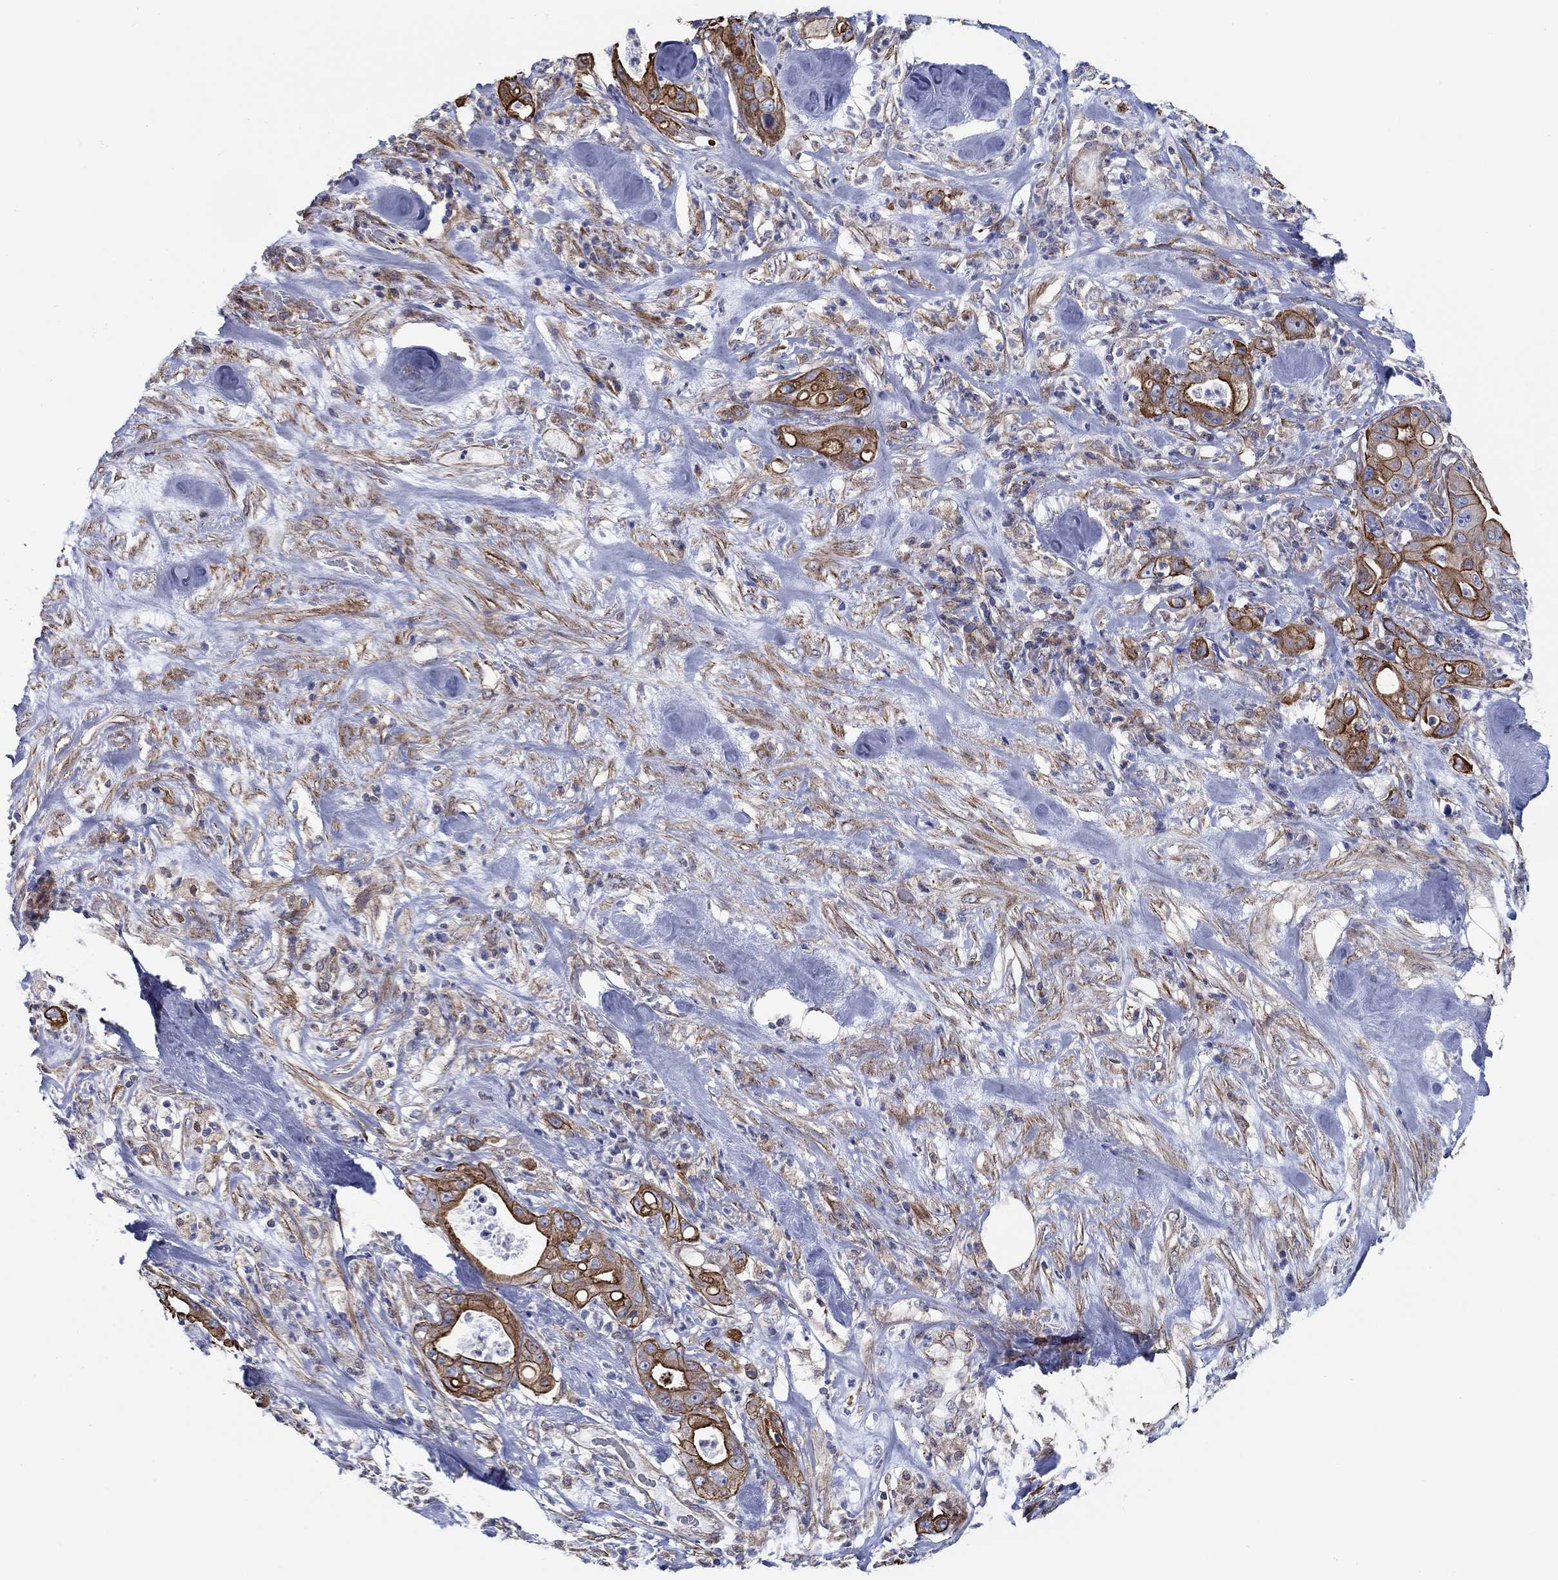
{"staining": {"intensity": "strong", "quantity": ">75%", "location": "cytoplasmic/membranous"}, "tissue": "pancreatic cancer", "cell_type": "Tumor cells", "image_type": "cancer", "snomed": [{"axis": "morphology", "description": "Adenocarcinoma, NOS"}, {"axis": "topography", "description": "Pancreas"}], "caption": "DAB immunohistochemical staining of pancreatic cancer (adenocarcinoma) displays strong cytoplasmic/membranous protein staining in about >75% of tumor cells.", "gene": "FMN1", "patient": {"sex": "male", "age": 71}}